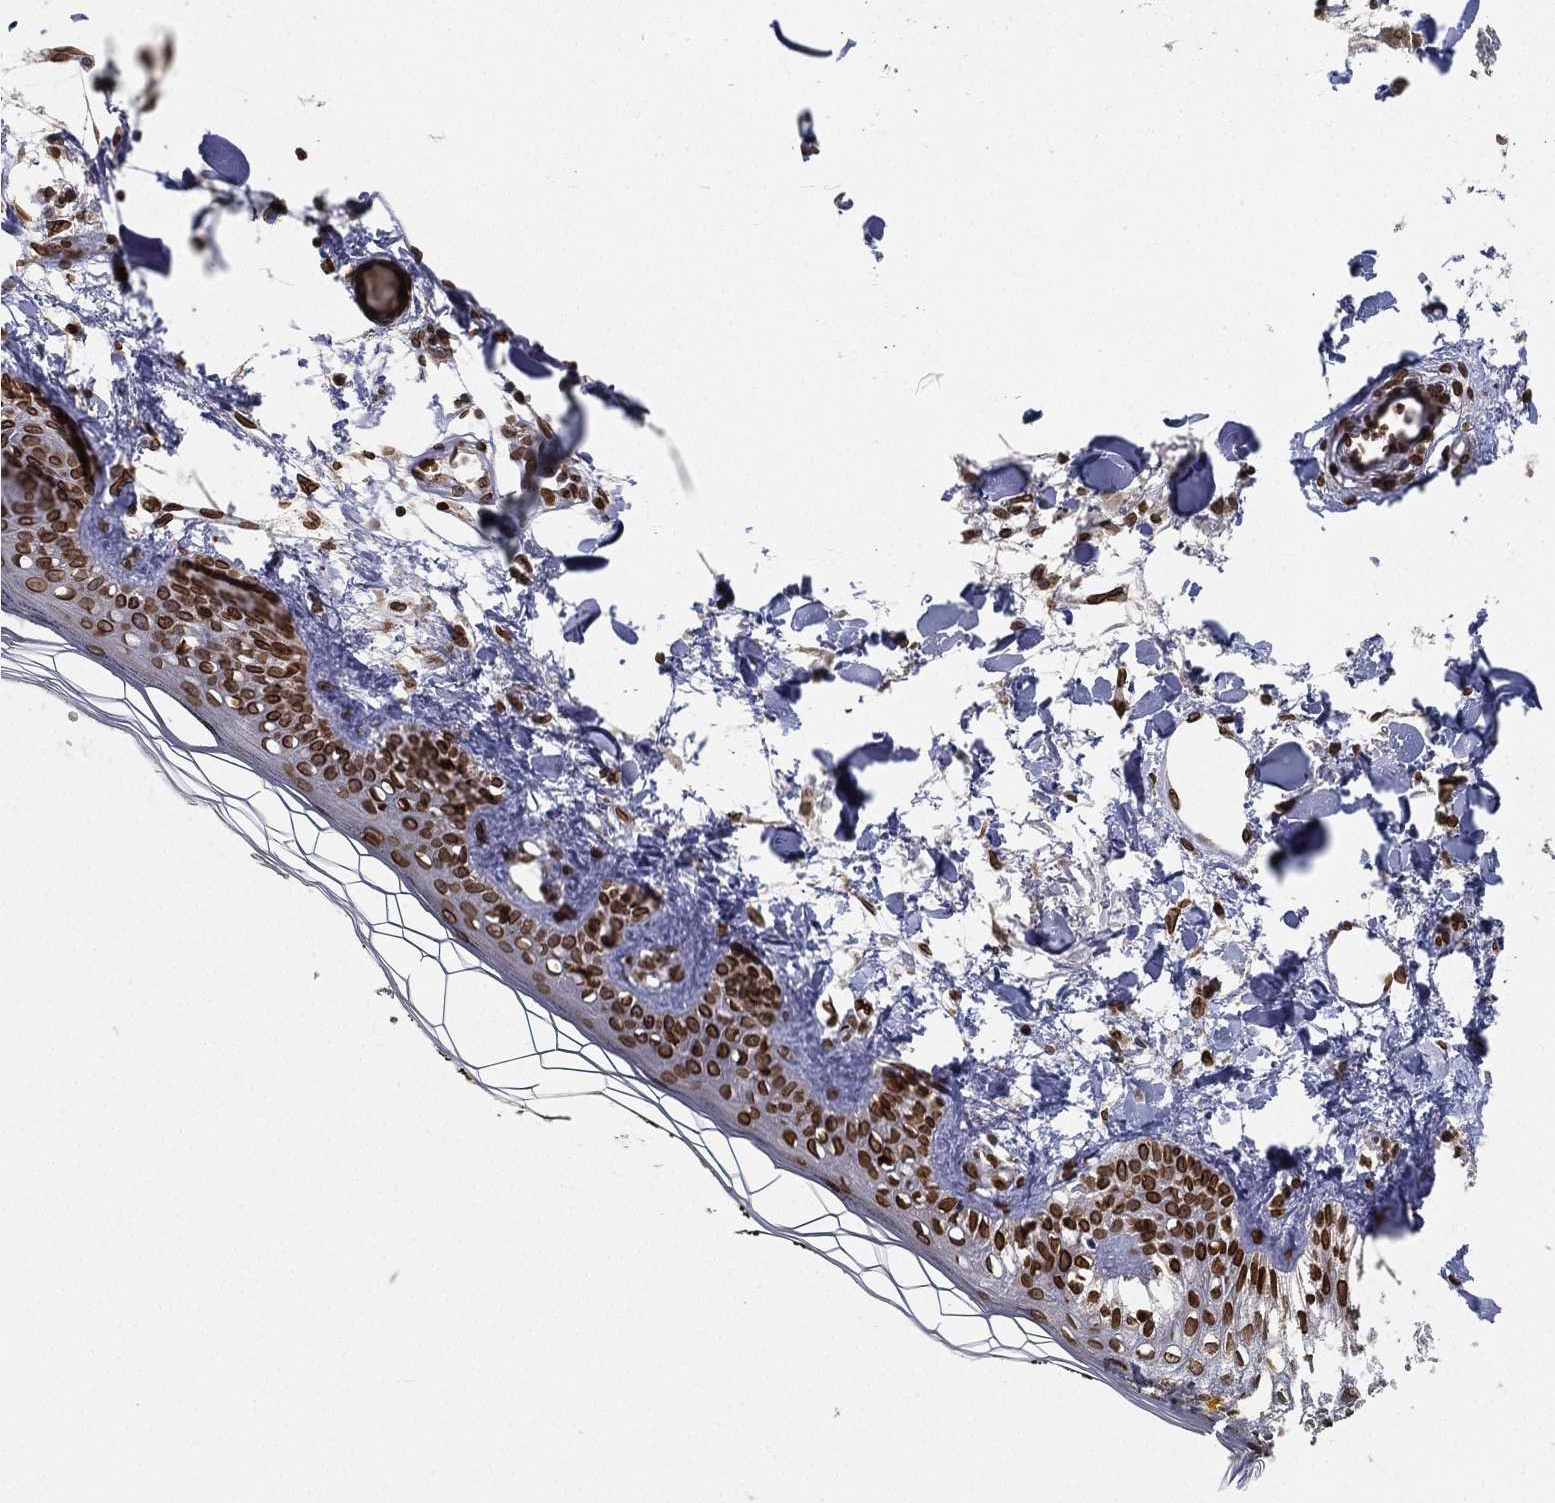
{"staining": {"intensity": "strong", "quantity": ">75%", "location": "cytoplasmic/membranous,nuclear"}, "tissue": "skin", "cell_type": "Fibroblasts", "image_type": "normal", "snomed": [{"axis": "morphology", "description": "Normal tissue, NOS"}, {"axis": "topography", "description": "Skin"}], "caption": "DAB immunohistochemical staining of benign human skin reveals strong cytoplasmic/membranous,nuclear protein staining in about >75% of fibroblasts.", "gene": "PALB2", "patient": {"sex": "male", "age": 76}}